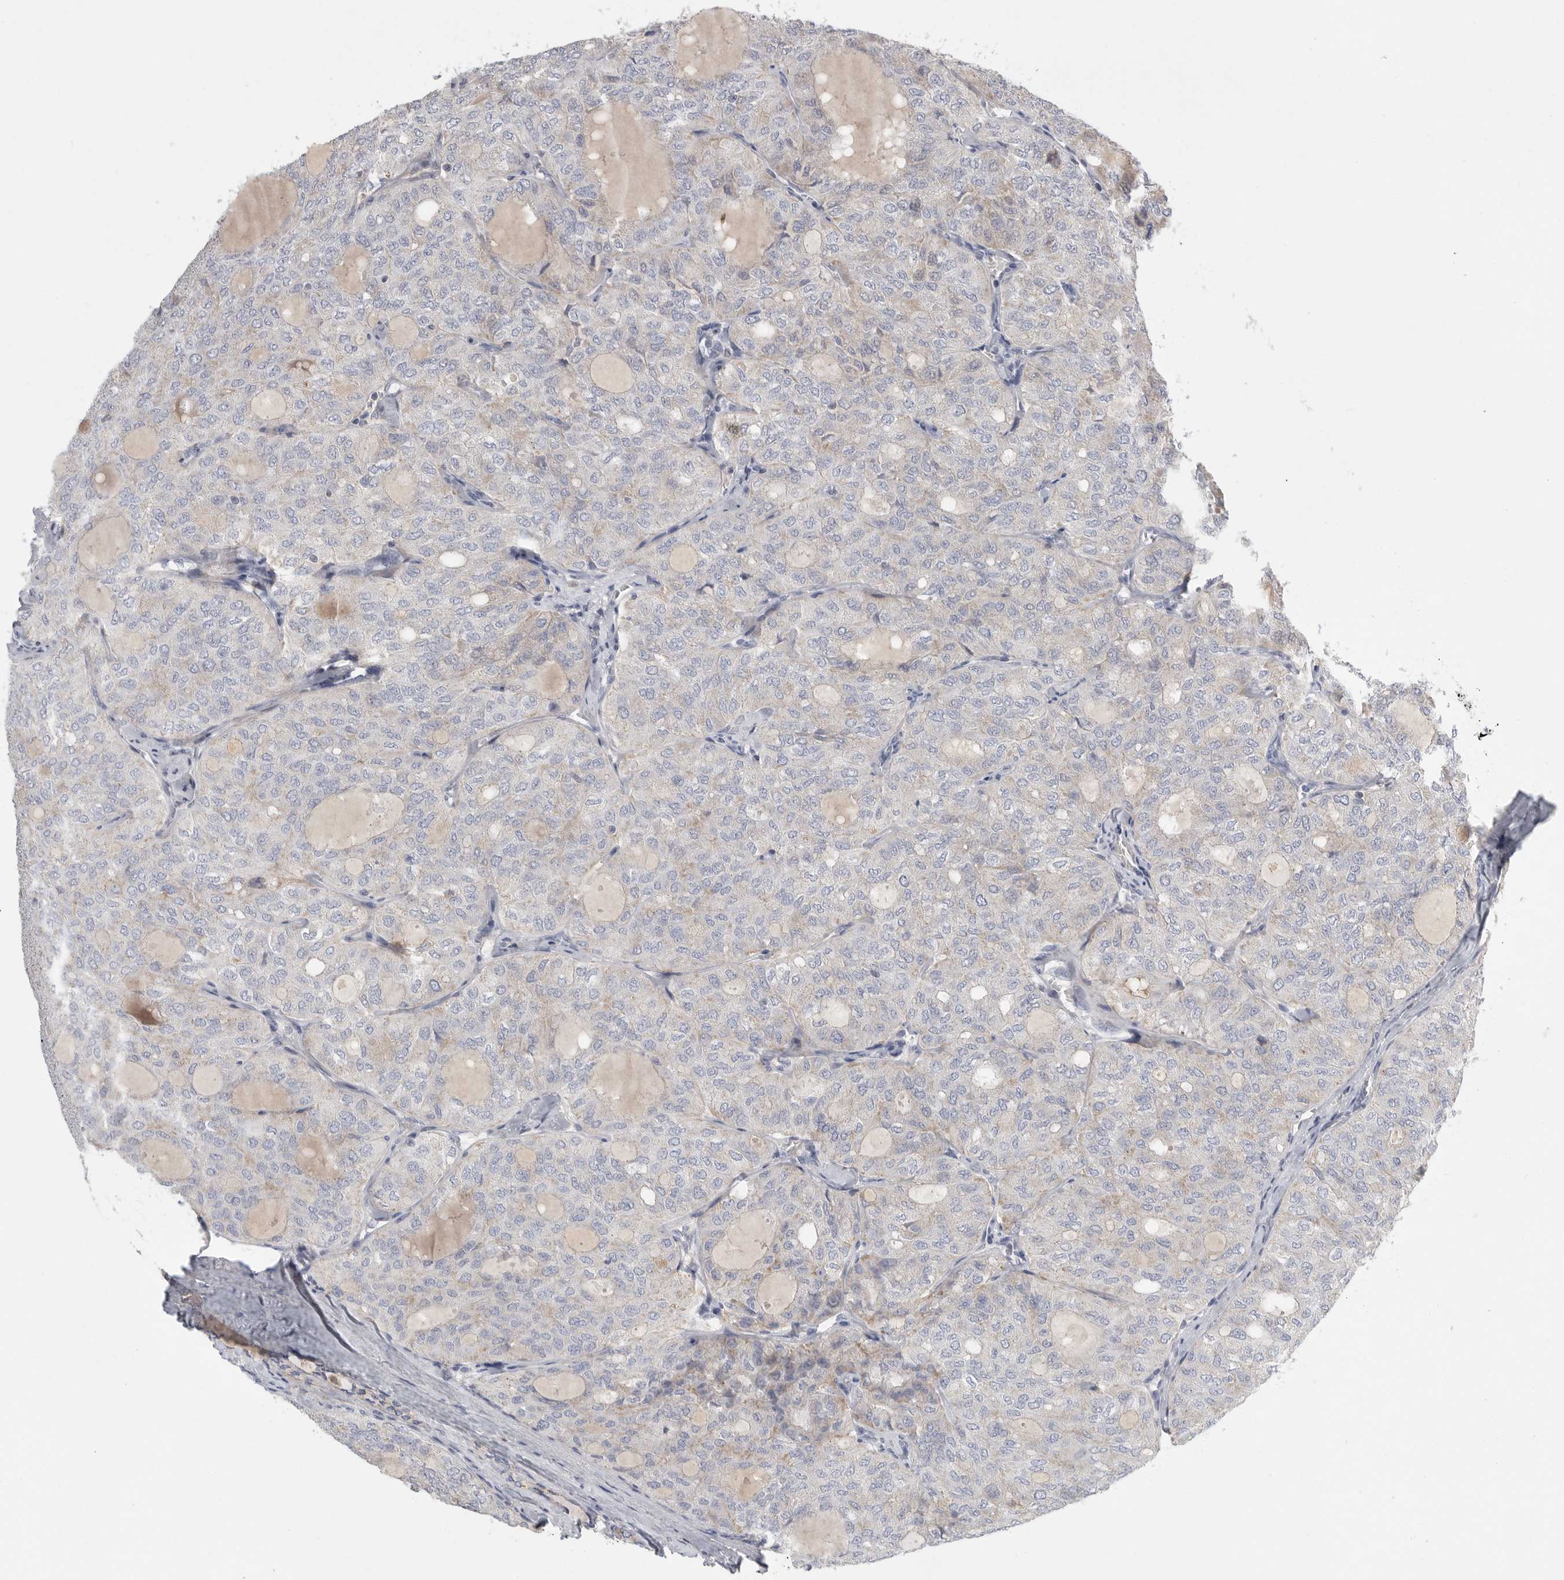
{"staining": {"intensity": "negative", "quantity": "none", "location": "none"}, "tissue": "thyroid cancer", "cell_type": "Tumor cells", "image_type": "cancer", "snomed": [{"axis": "morphology", "description": "Follicular adenoma carcinoma, NOS"}, {"axis": "topography", "description": "Thyroid gland"}], "caption": "A histopathology image of human thyroid follicular adenoma carcinoma is negative for staining in tumor cells.", "gene": "SDC3", "patient": {"sex": "male", "age": 75}}